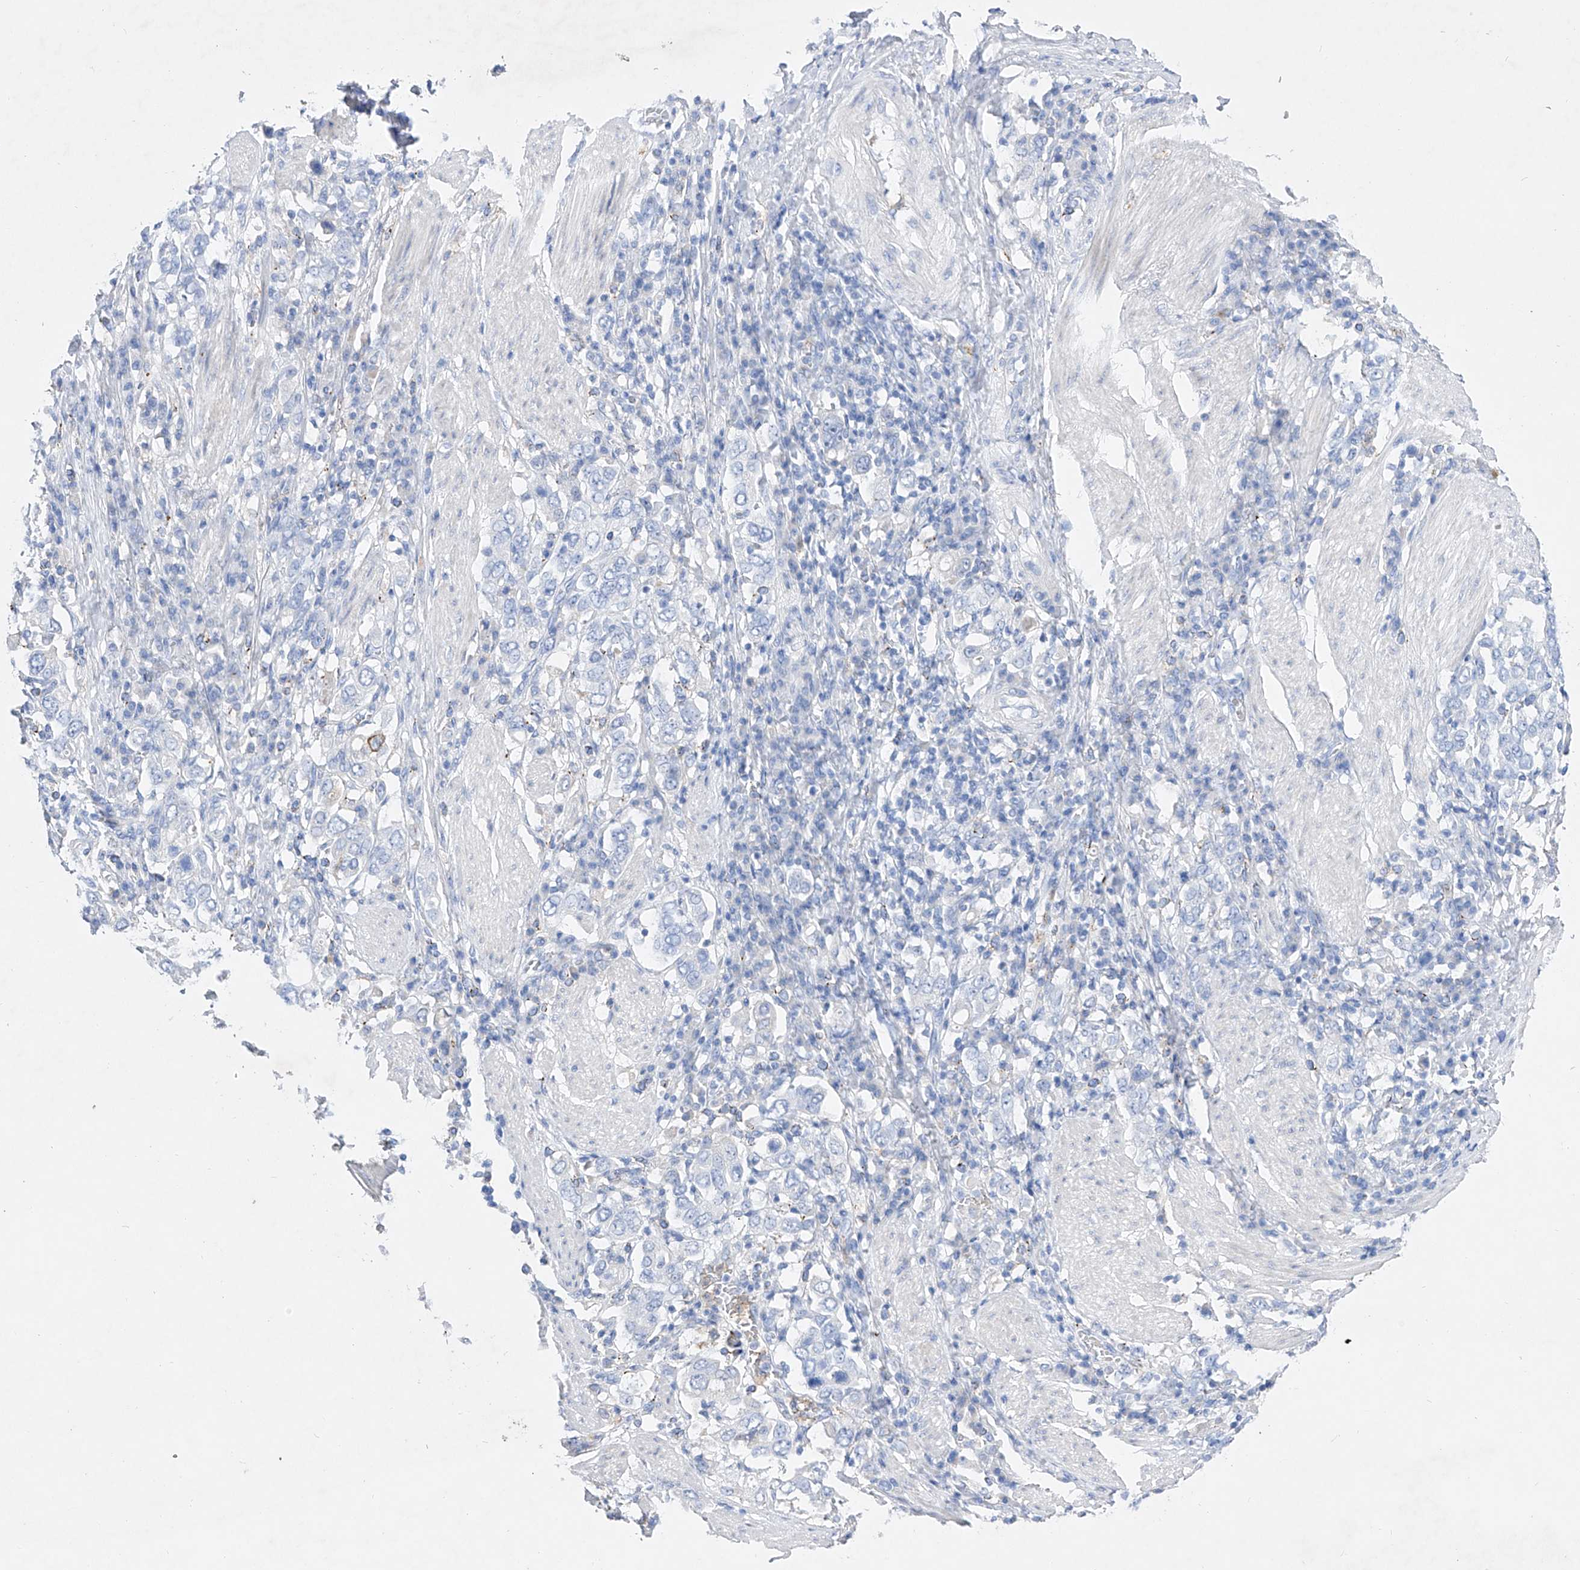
{"staining": {"intensity": "negative", "quantity": "none", "location": "none"}, "tissue": "stomach cancer", "cell_type": "Tumor cells", "image_type": "cancer", "snomed": [{"axis": "morphology", "description": "Adenocarcinoma, NOS"}, {"axis": "topography", "description": "Stomach, upper"}], "caption": "Tumor cells are negative for brown protein staining in stomach cancer.", "gene": "TM7SF2", "patient": {"sex": "male", "age": 62}}